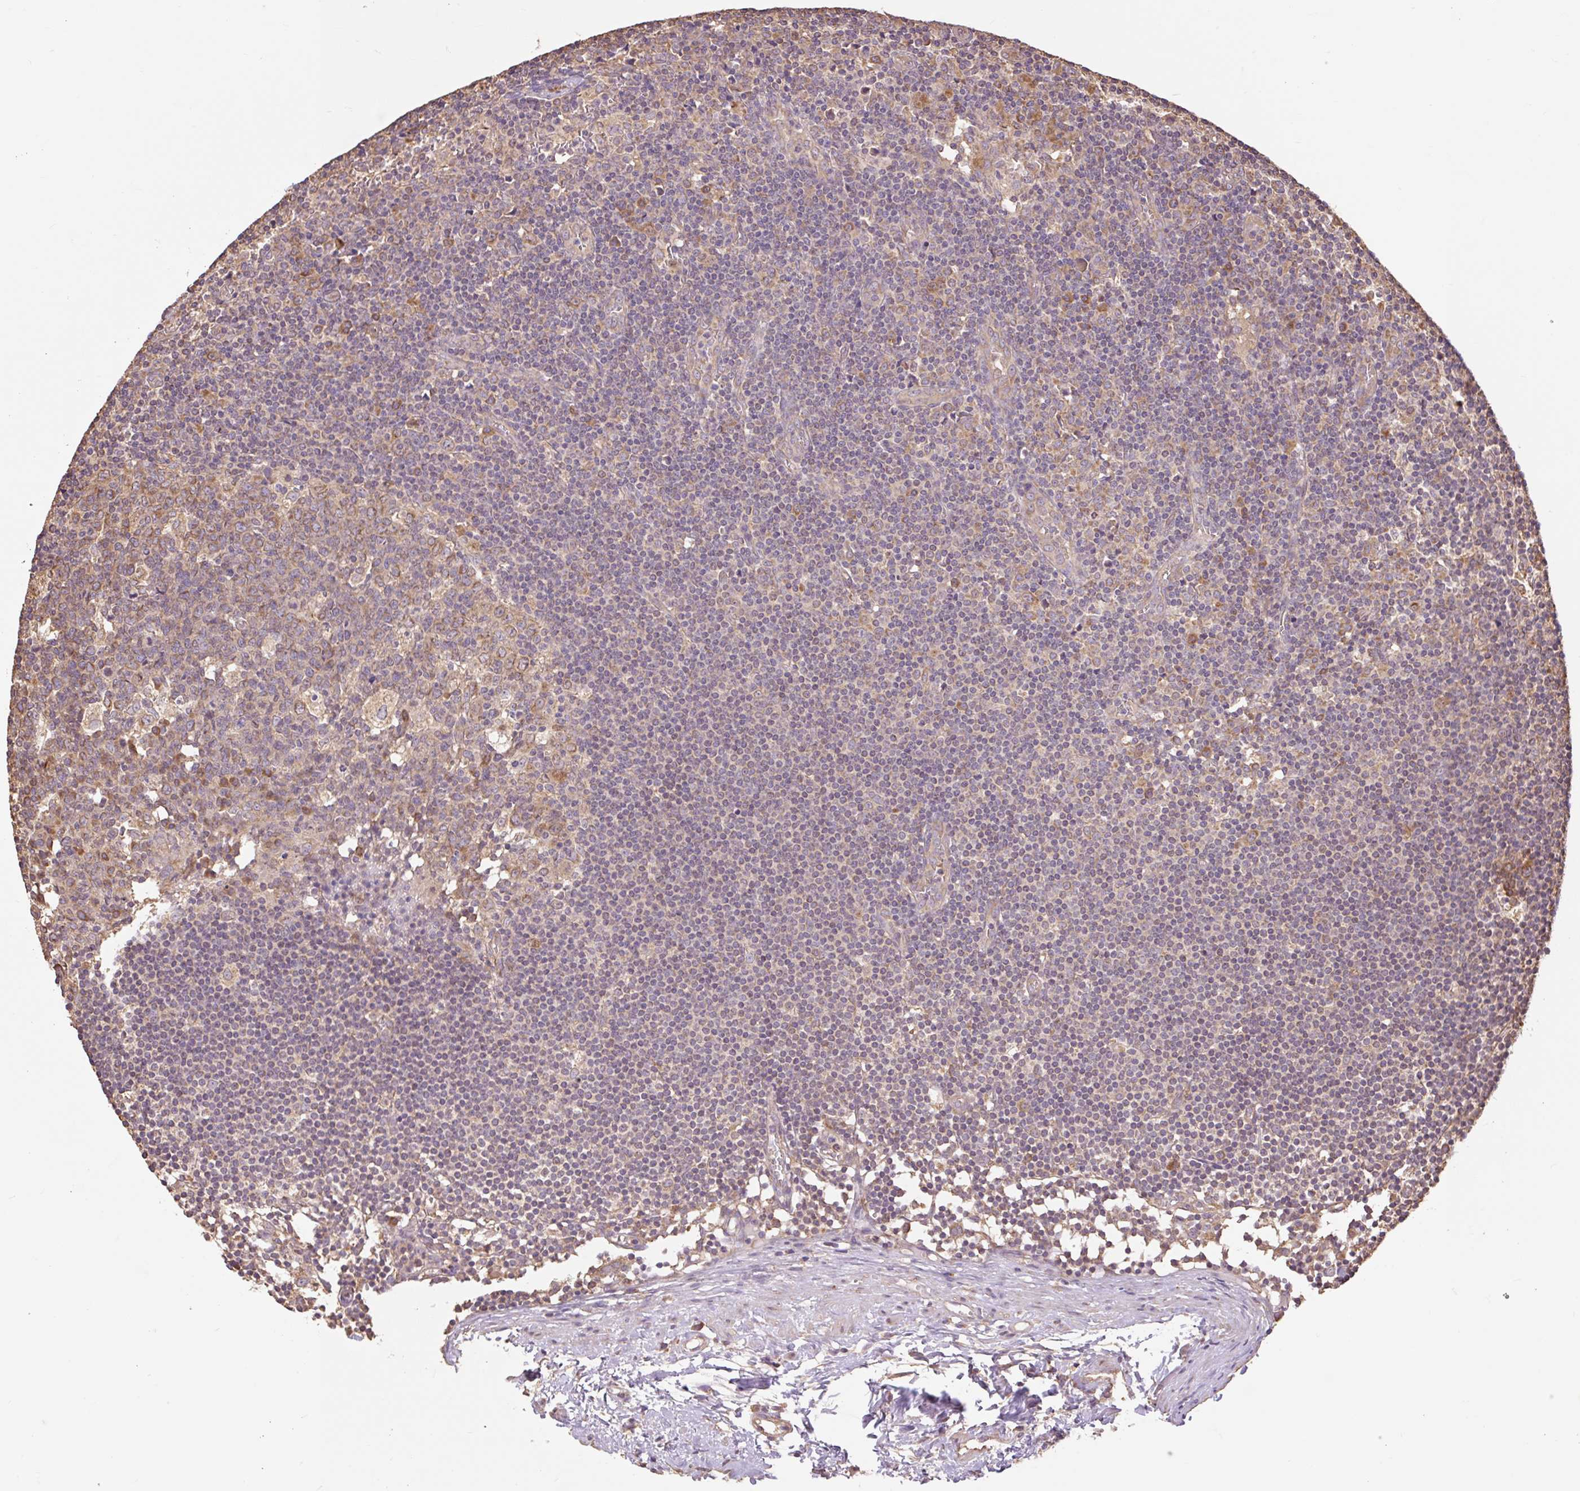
{"staining": {"intensity": "moderate", "quantity": "<25%", "location": "cytoplasmic/membranous"}, "tissue": "lymph node", "cell_type": "Germinal center cells", "image_type": "normal", "snomed": [{"axis": "morphology", "description": "Normal tissue, NOS"}, {"axis": "topography", "description": "Lymph node"}], "caption": "Immunohistochemistry (DAB) staining of normal lymph node shows moderate cytoplasmic/membranous protein expression in approximately <25% of germinal center cells.", "gene": "DESI1", "patient": {"sex": "female", "age": 45}}